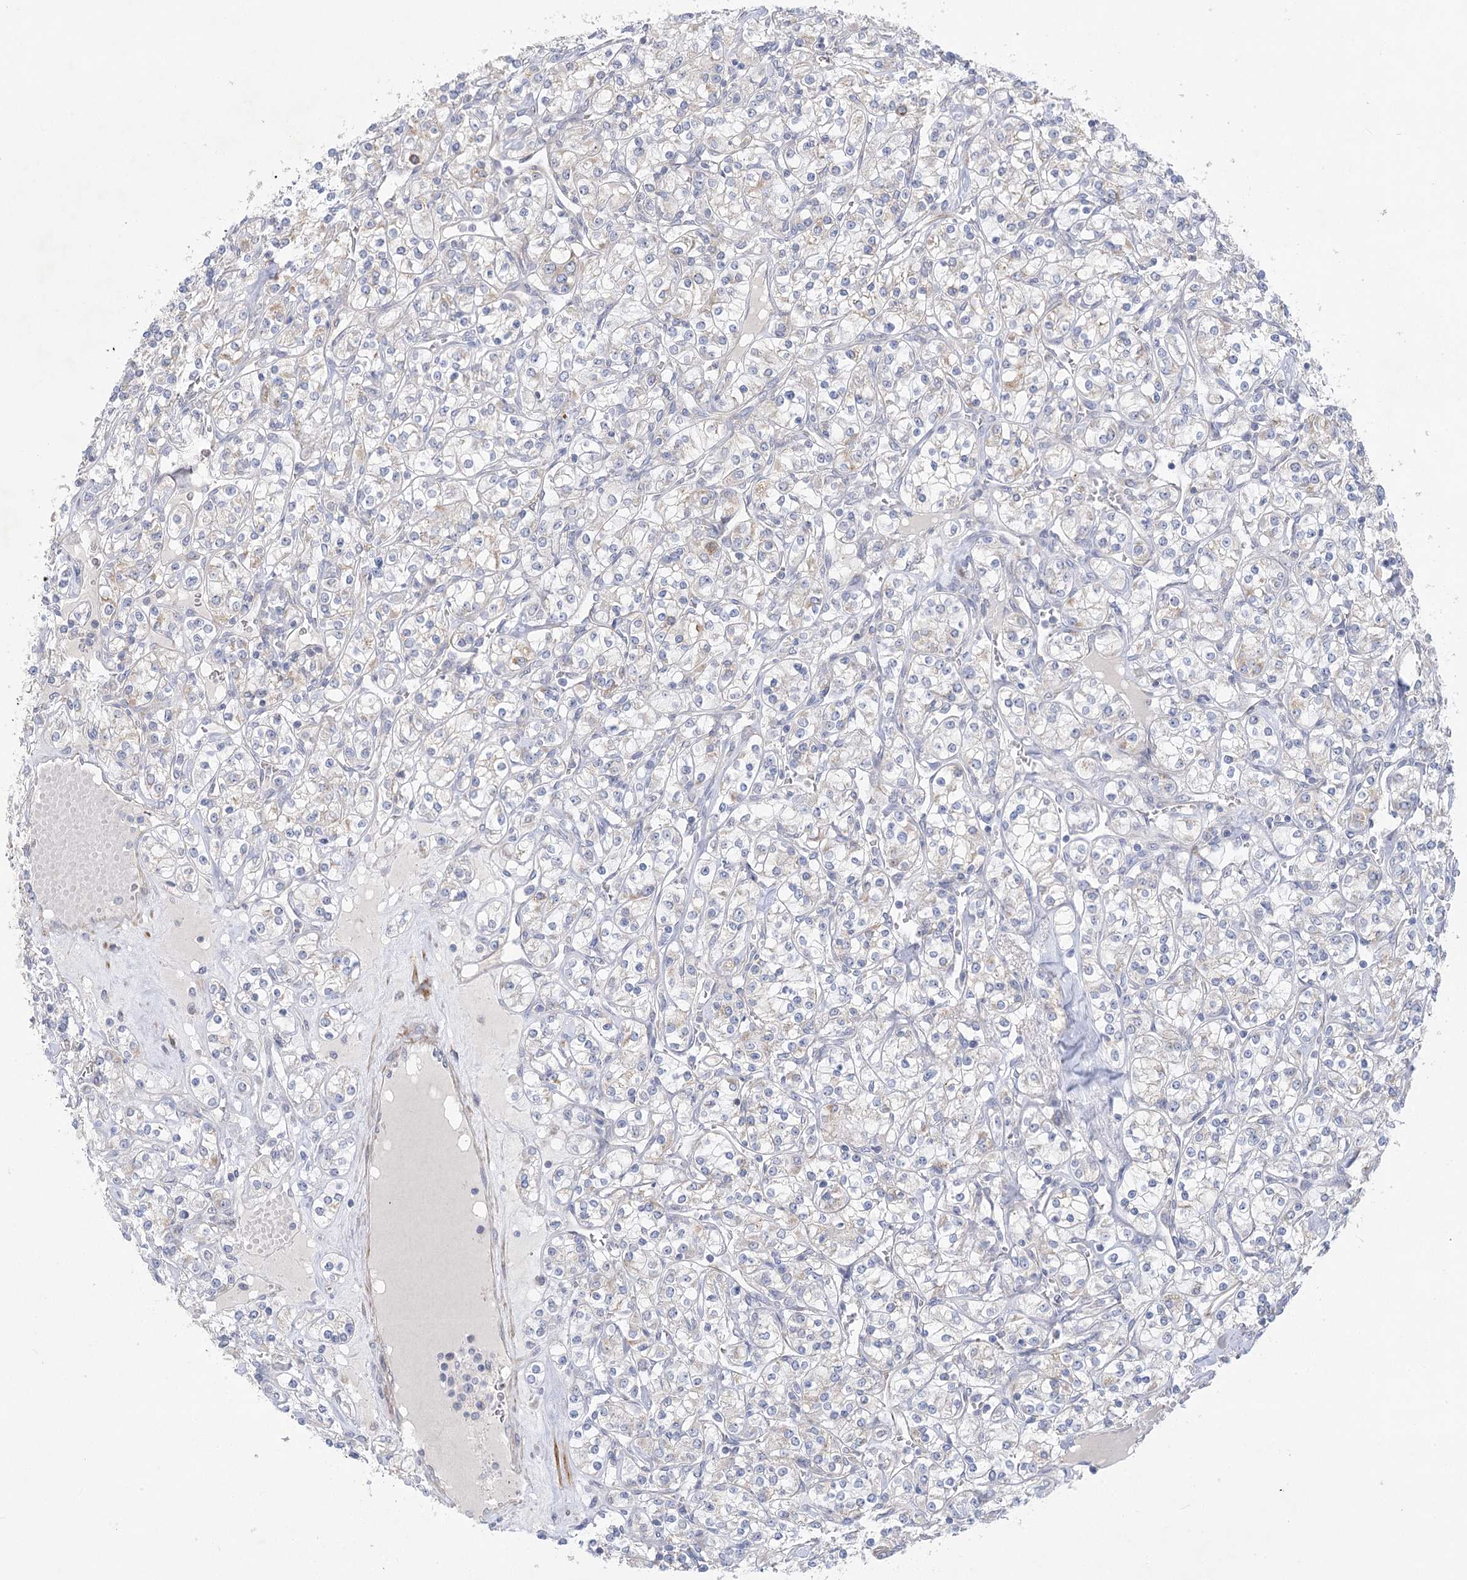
{"staining": {"intensity": "negative", "quantity": "none", "location": "none"}, "tissue": "renal cancer", "cell_type": "Tumor cells", "image_type": "cancer", "snomed": [{"axis": "morphology", "description": "Adenocarcinoma, NOS"}, {"axis": "topography", "description": "Kidney"}], "caption": "A high-resolution image shows IHC staining of renal cancer, which exhibits no significant staining in tumor cells.", "gene": "DHTKD1", "patient": {"sex": "male", "age": 77}}